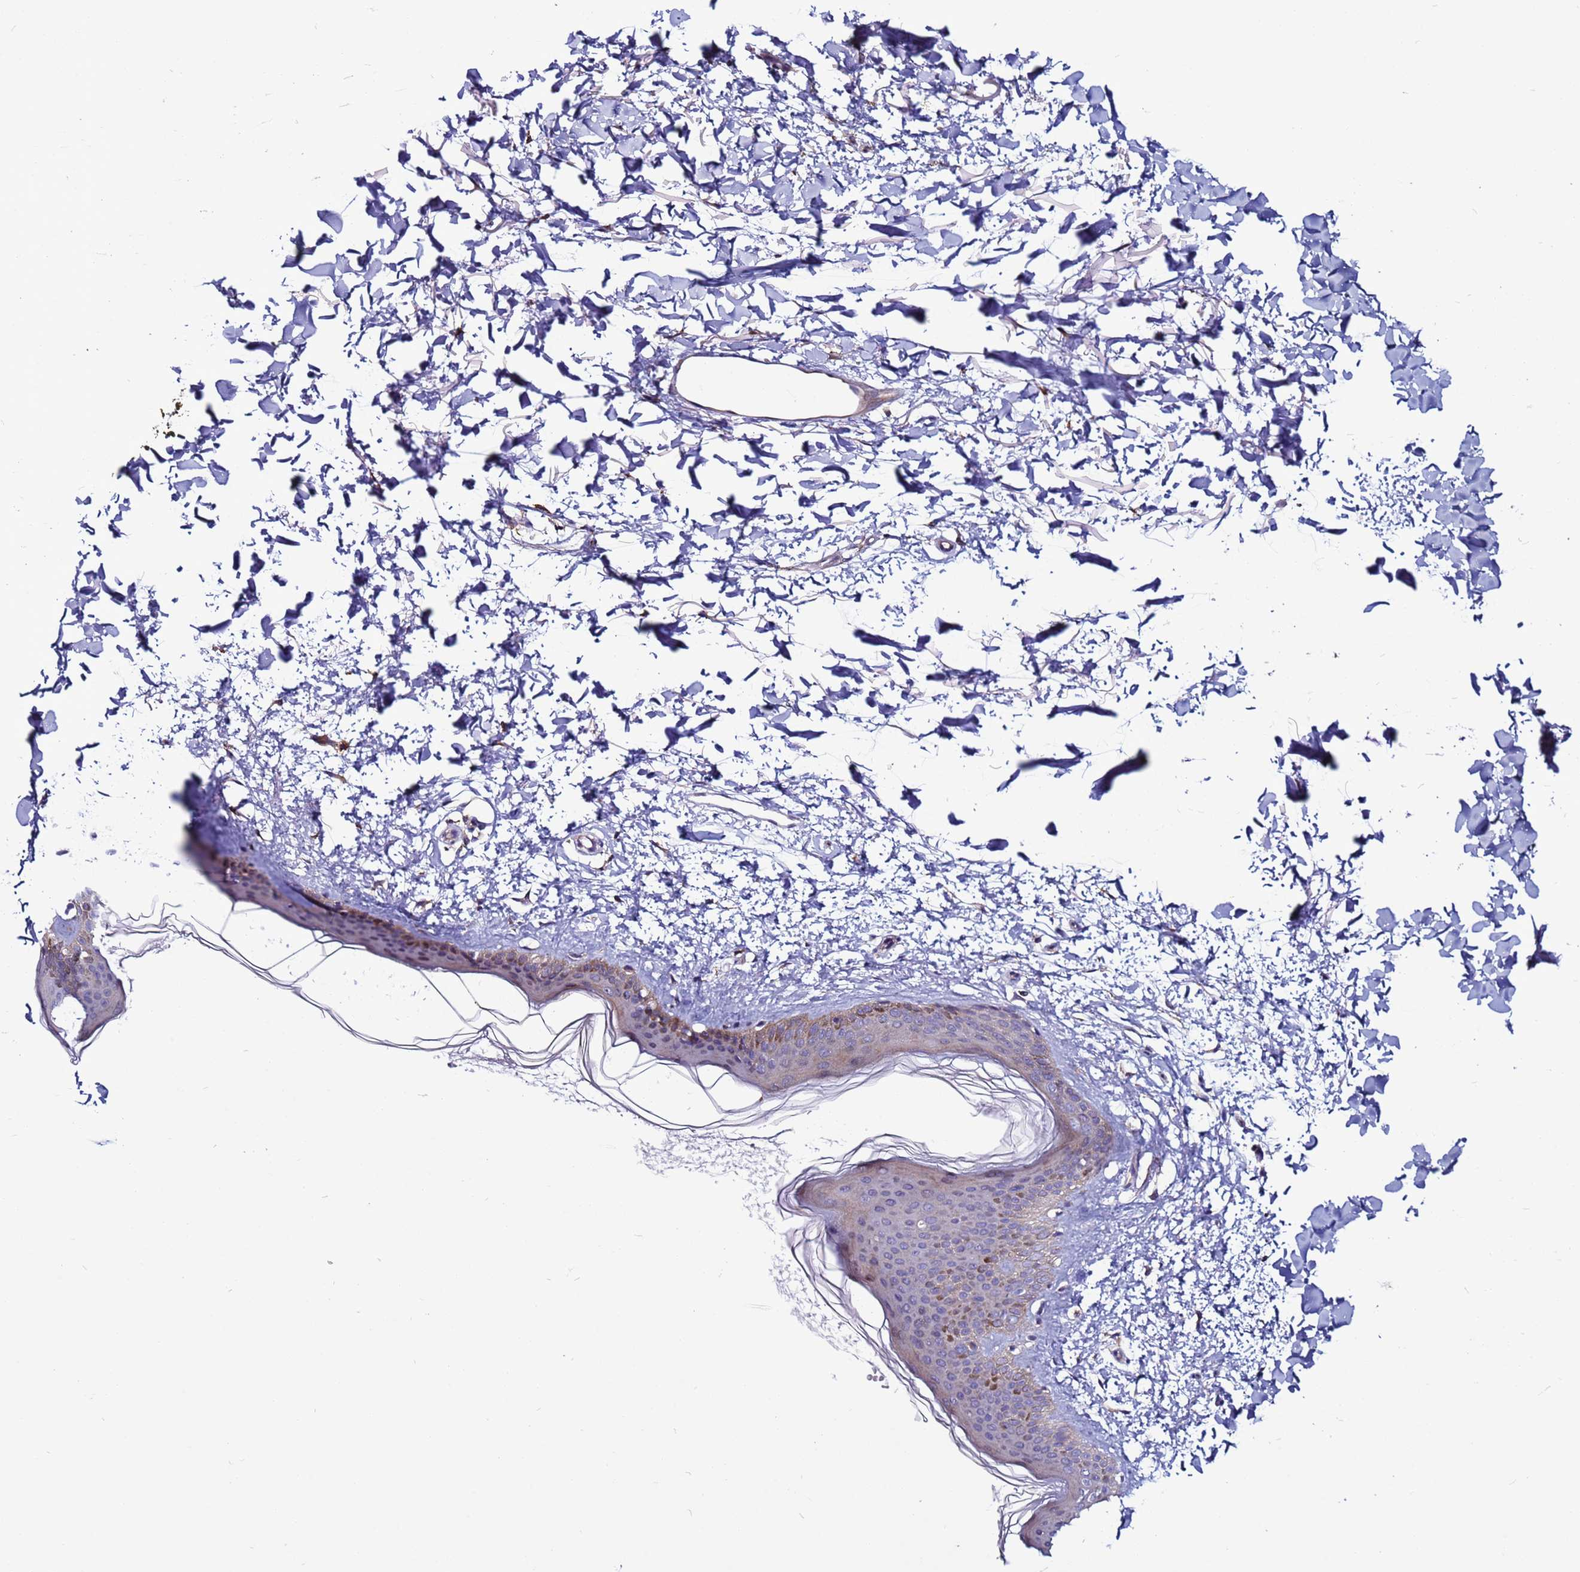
{"staining": {"intensity": "moderate", "quantity": ">75%", "location": "cytoplasmic/membranous"}, "tissue": "skin", "cell_type": "Fibroblasts", "image_type": "normal", "snomed": [{"axis": "morphology", "description": "Normal tissue, NOS"}, {"axis": "topography", "description": "Skin"}], "caption": "Moderate cytoplasmic/membranous protein staining is appreciated in about >75% of fibroblasts in skin. The protein is shown in brown color, while the nuclei are stained blue.", "gene": "GAREM1", "patient": {"sex": "female", "age": 58}}